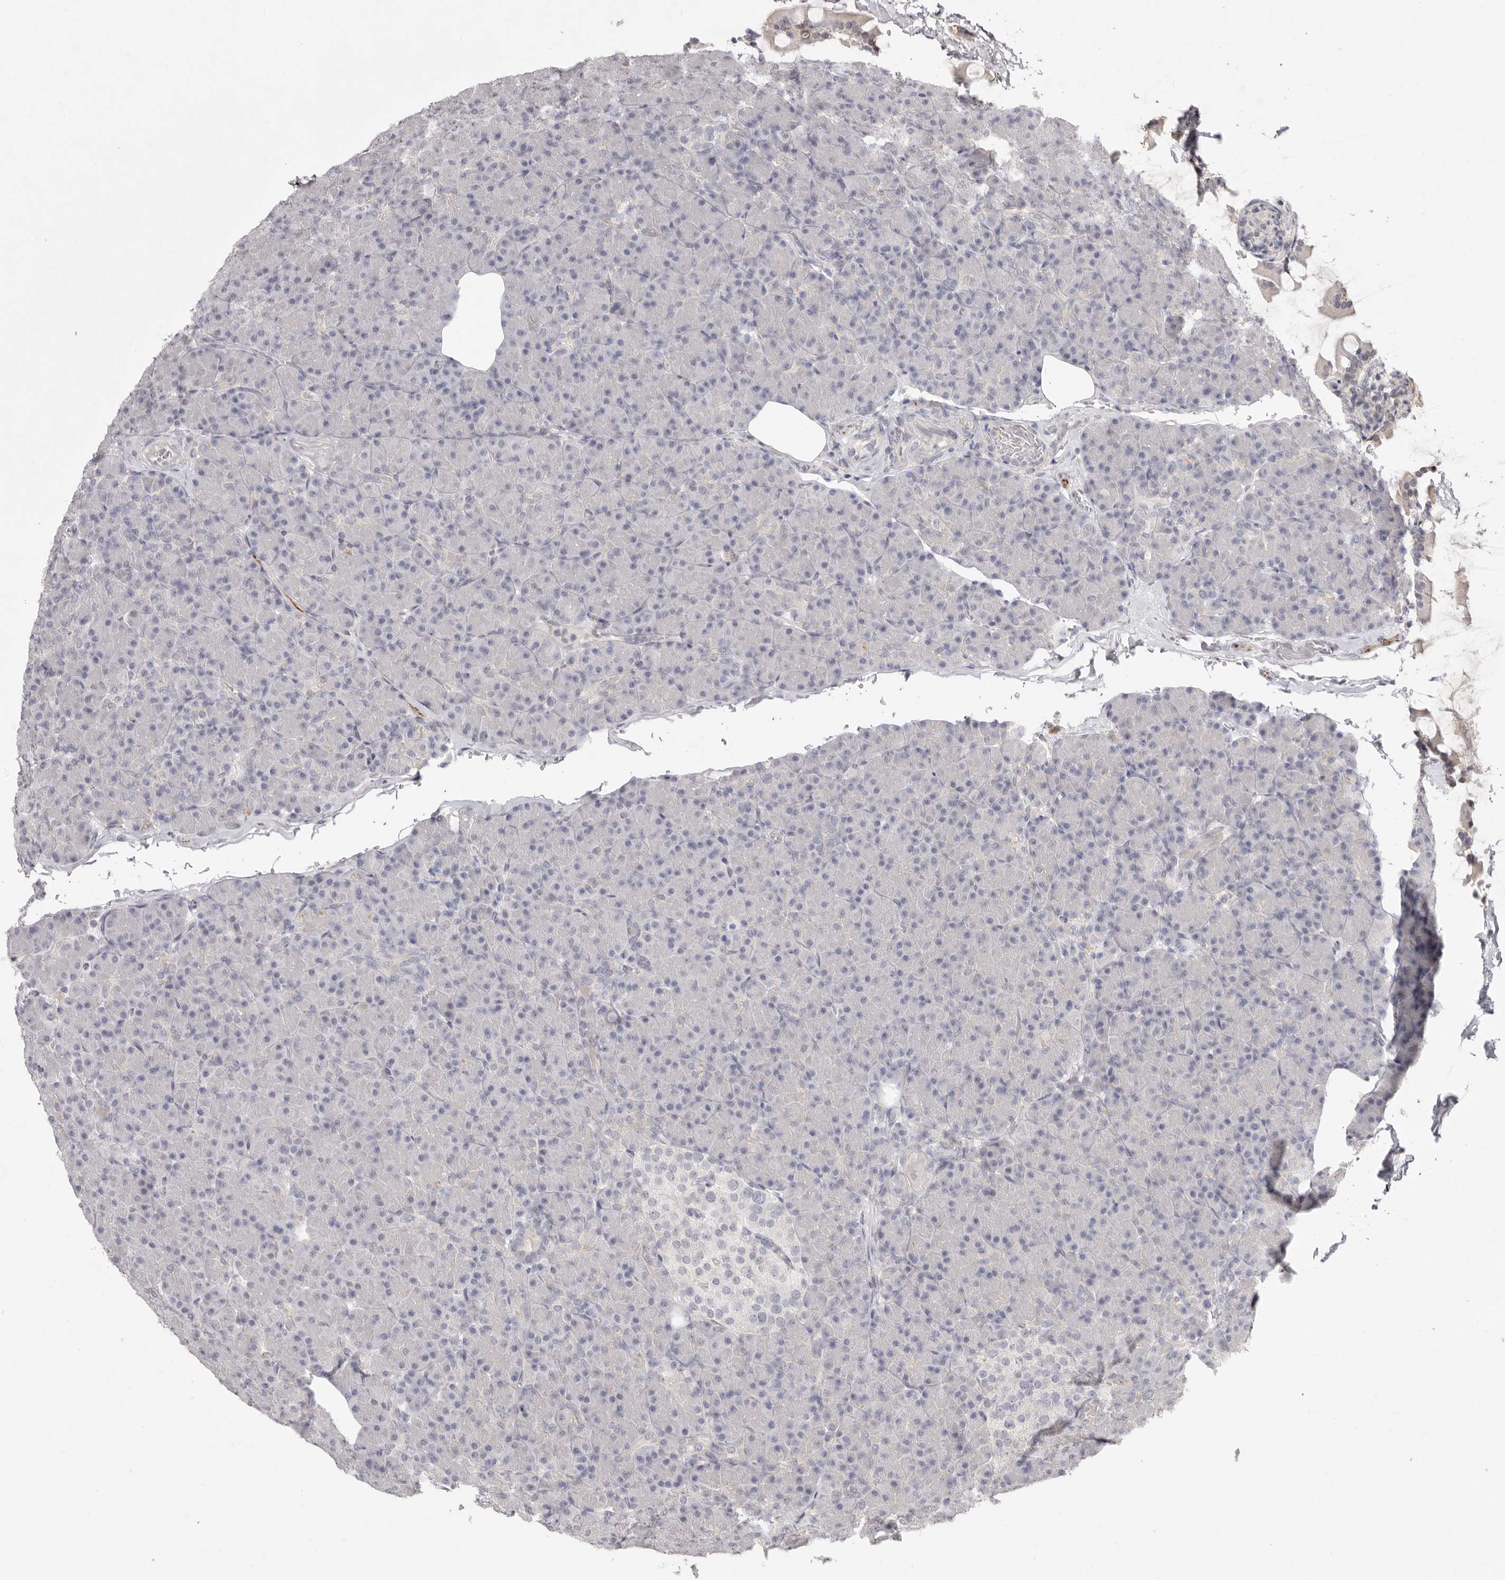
{"staining": {"intensity": "weak", "quantity": "<25%", "location": "cytoplasmic/membranous,nuclear"}, "tissue": "pancreas", "cell_type": "Exocrine glandular cells", "image_type": "normal", "snomed": [{"axis": "morphology", "description": "Normal tissue, NOS"}, {"axis": "topography", "description": "Pancreas"}], "caption": "Exocrine glandular cells show no significant positivity in normal pancreas. Brightfield microscopy of immunohistochemistry (IHC) stained with DAB (brown) and hematoxylin (blue), captured at high magnification.", "gene": "TADA1", "patient": {"sex": "female", "age": 43}}